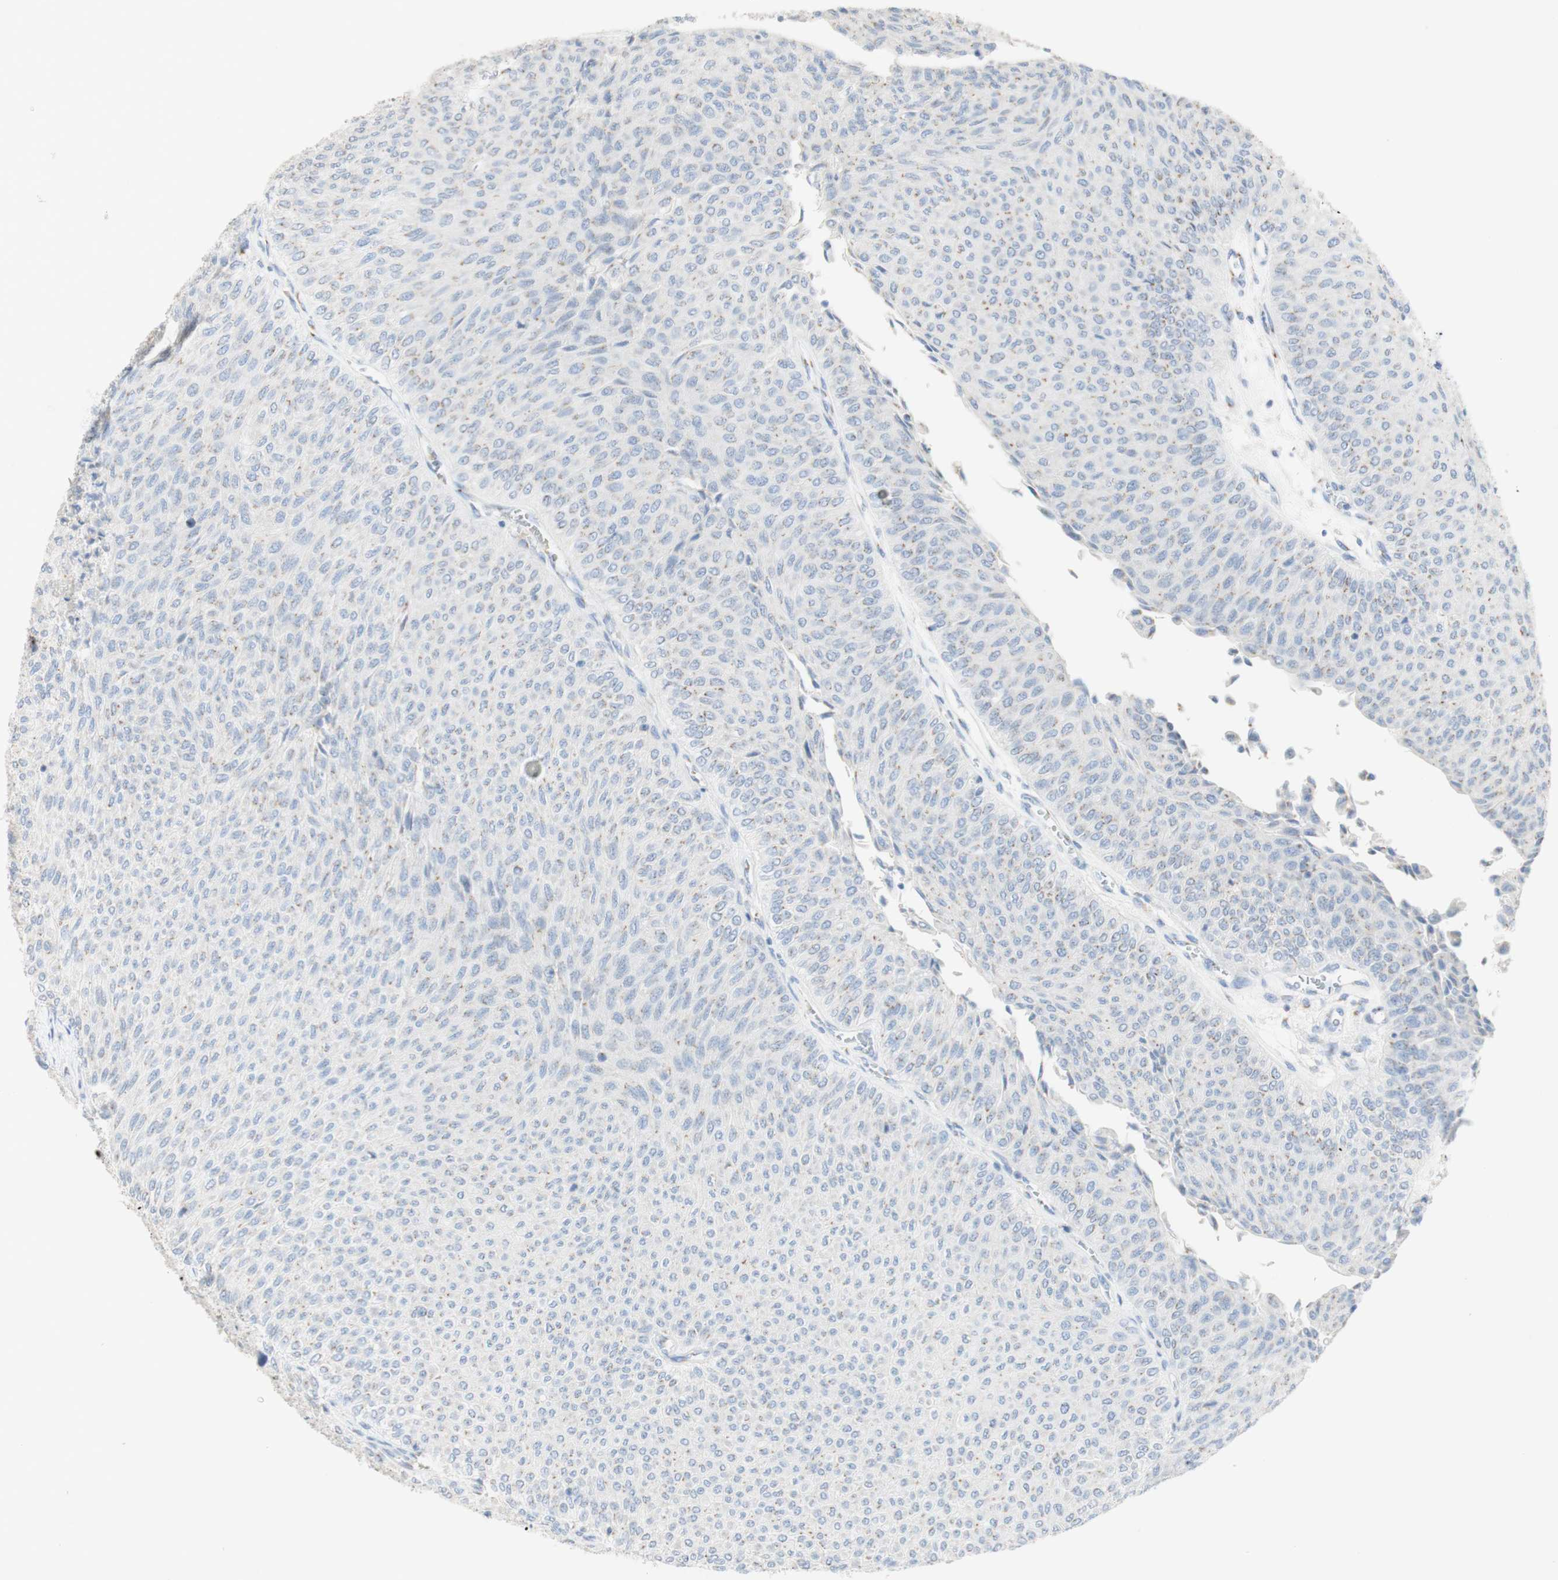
{"staining": {"intensity": "weak", "quantity": "25%-75%", "location": "cytoplasmic/membranous"}, "tissue": "urothelial cancer", "cell_type": "Tumor cells", "image_type": "cancer", "snomed": [{"axis": "morphology", "description": "Urothelial carcinoma, Low grade"}, {"axis": "topography", "description": "Urinary bladder"}], "caption": "The histopathology image exhibits a brown stain indicating the presence of a protein in the cytoplasmic/membranous of tumor cells in low-grade urothelial carcinoma.", "gene": "MANEA", "patient": {"sex": "male", "age": 78}}